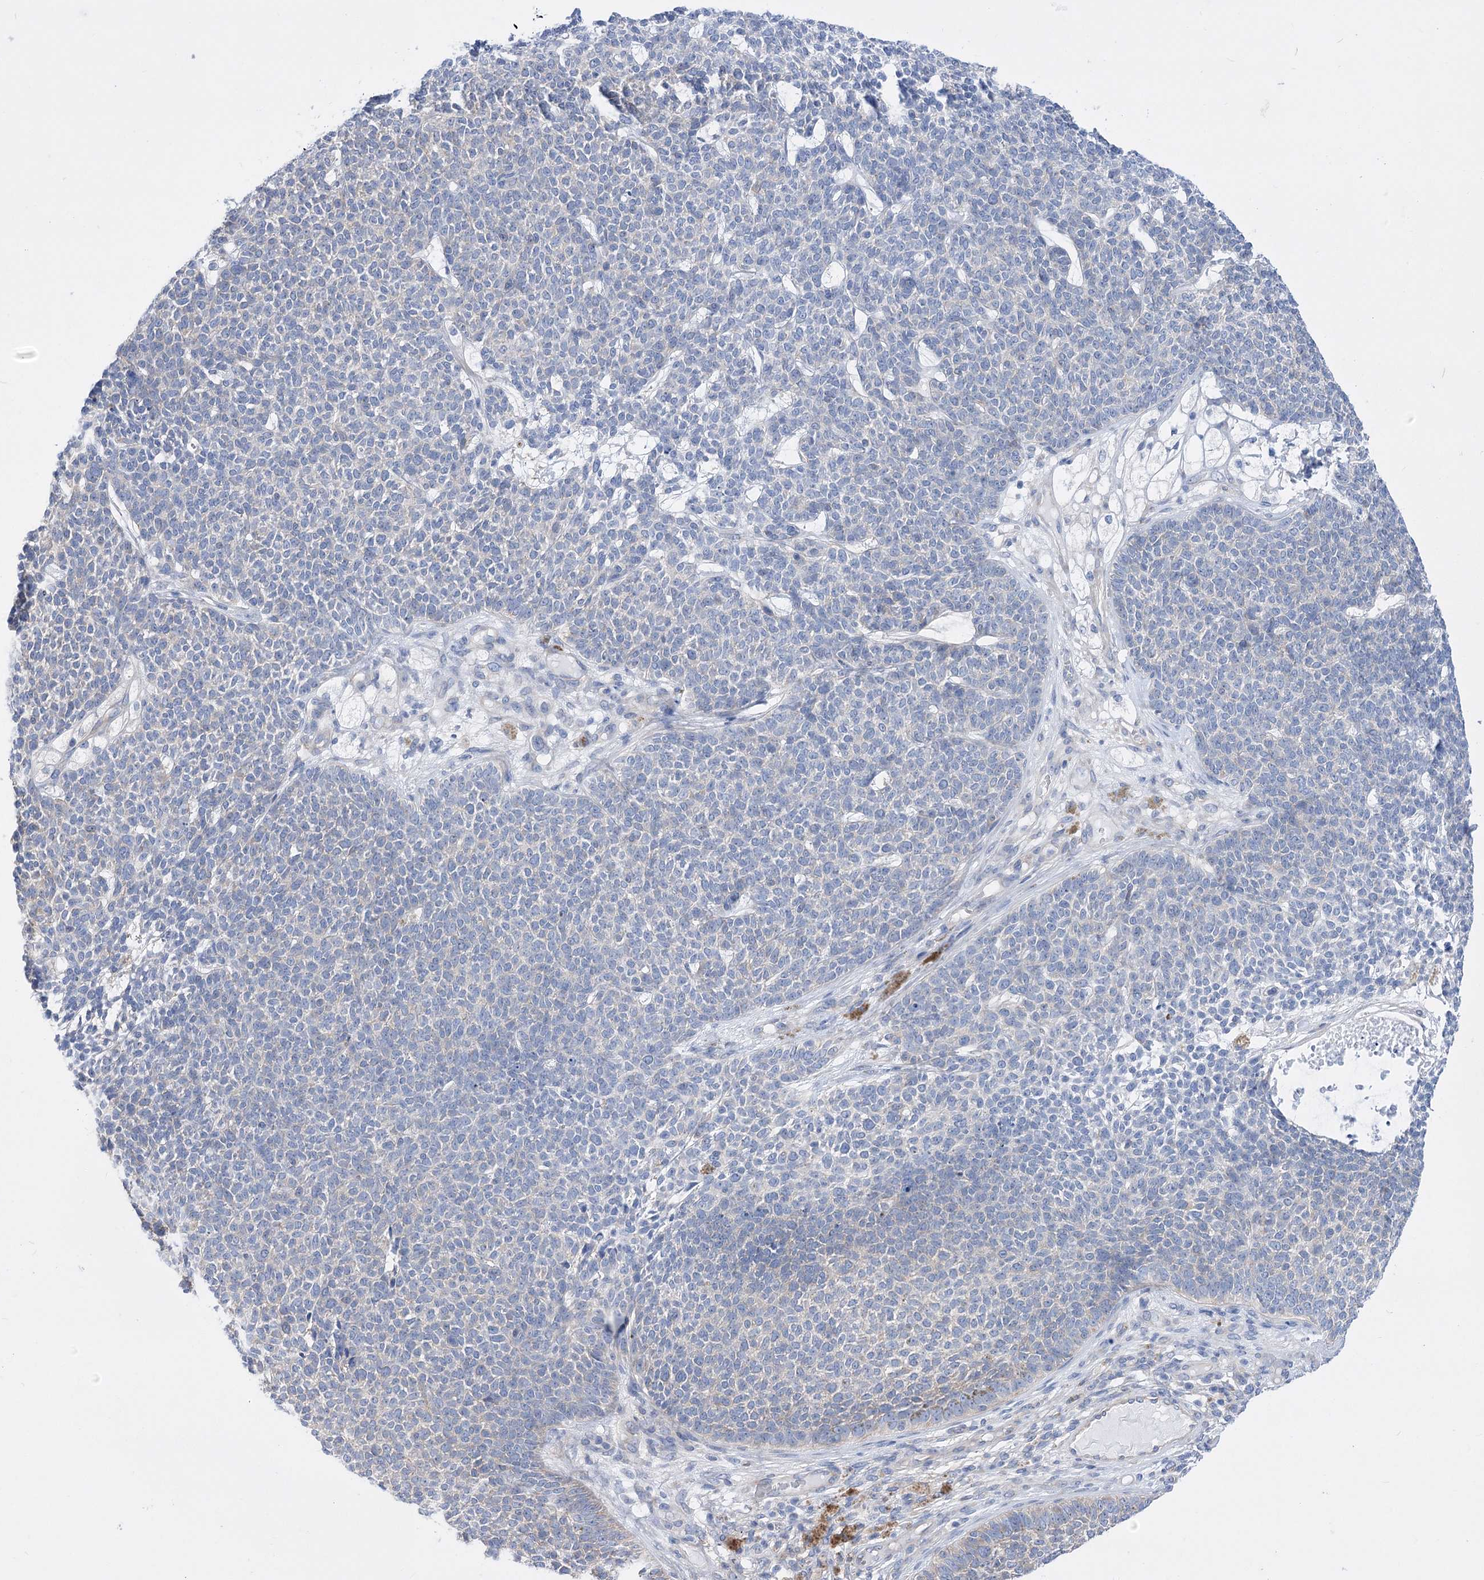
{"staining": {"intensity": "negative", "quantity": "none", "location": "none"}, "tissue": "skin cancer", "cell_type": "Tumor cells", "image_type": "cancer", "snomed": [{"axis": "morphology", "description": "Basal cell carcinoma"}, {"axis": "topography", "description": "Skin"}], "caption": "Tumor cells show no significant expression in skin cancer.", "gene": "LRRC34", "patient": {"sex": "female", "age": 84}}